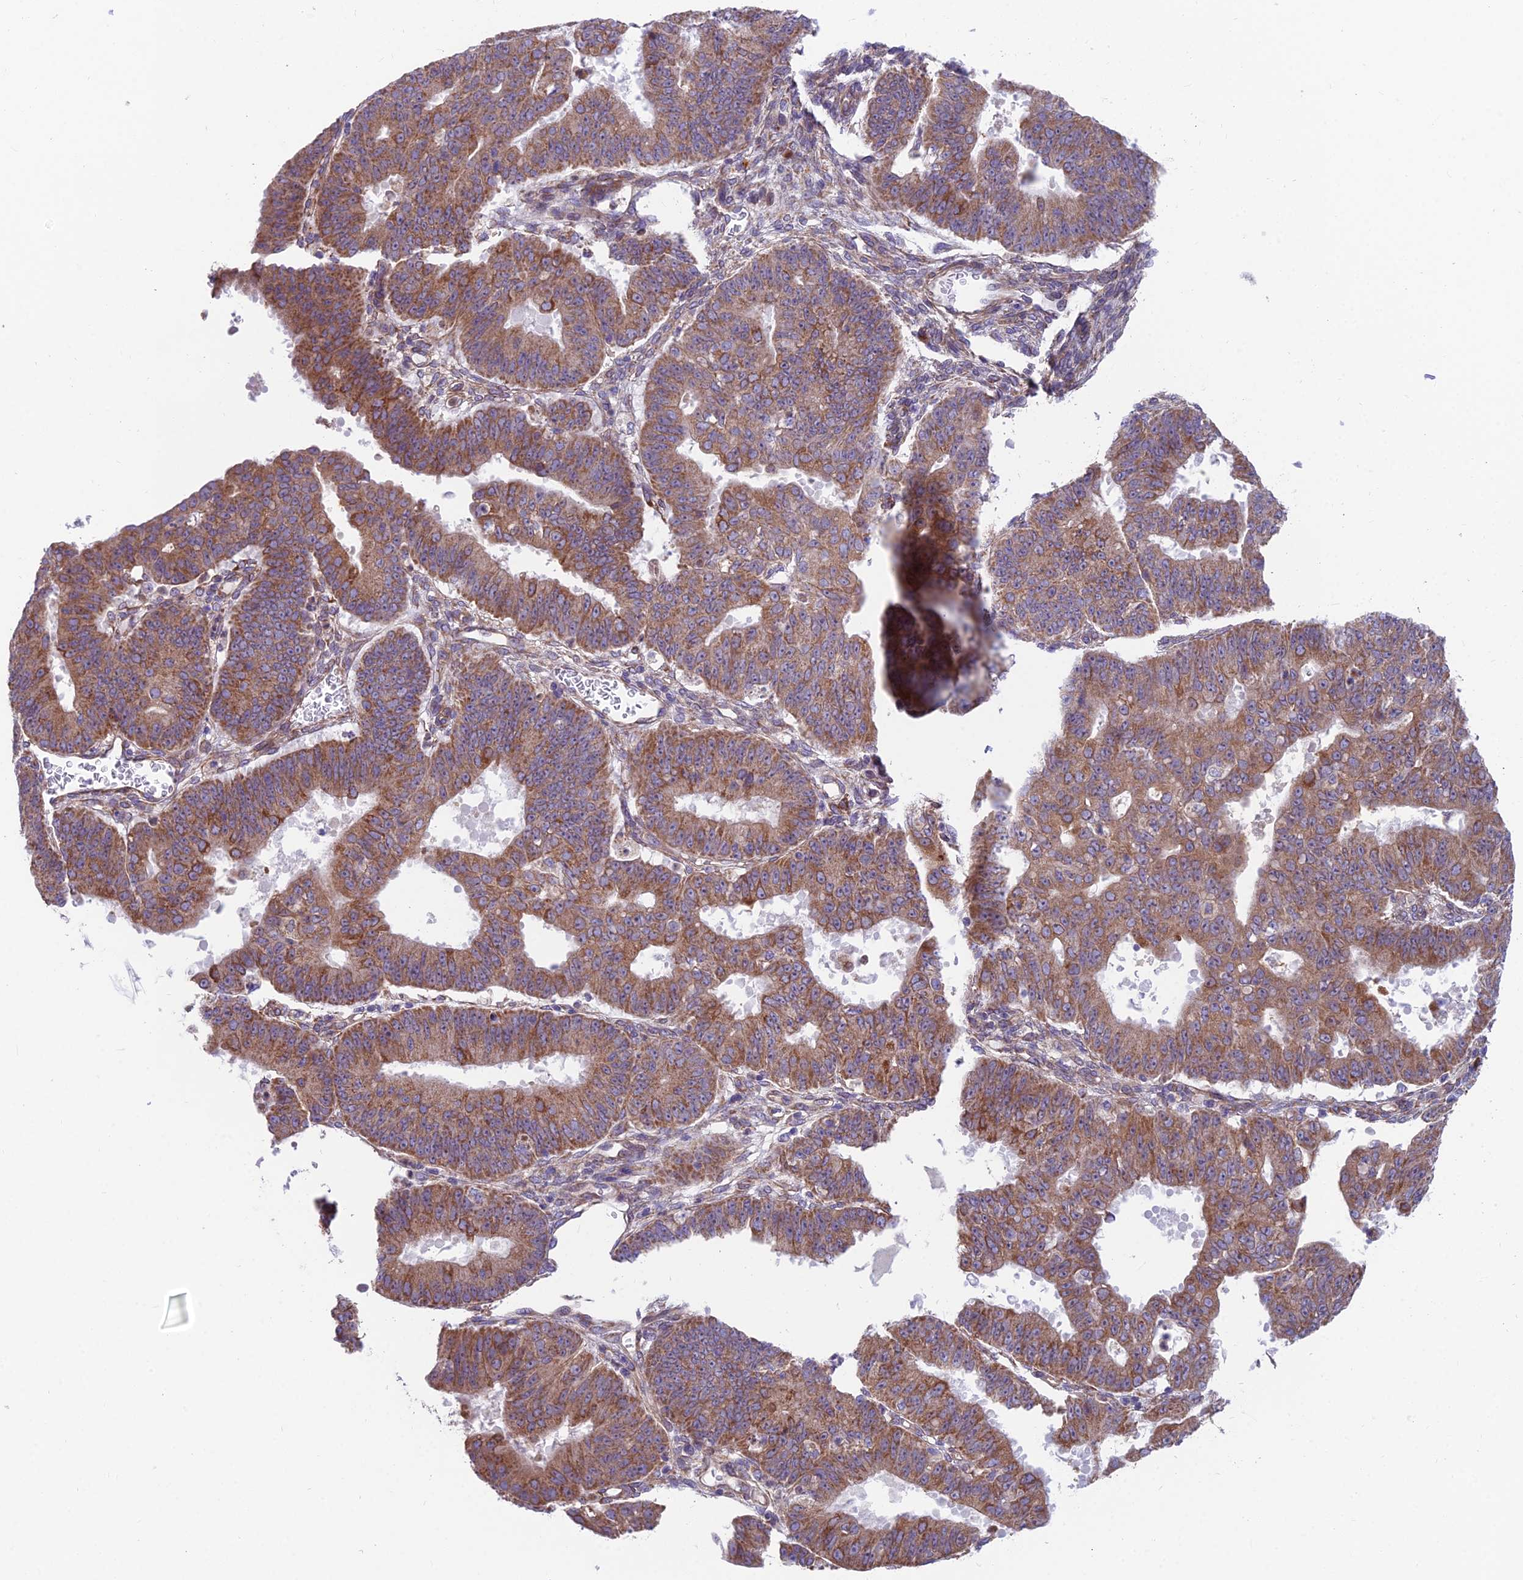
{"staining": {"intensity": "moderate", "quantity": ">75%", "location": "cytoplasmic/membranous"}, "tissue": "ovarian cancer", "cell_type": "Tumor cells", "image_type": "cancer", "snomed": [{"axis": "morphology", "description": "Carcinoma, endometroid"}, {"axis": "topography", "description": "Appendix"}, {"axis": "topography", "description": "Ovary"}], "caption": "Immunohistochemistry (IHC) (DAB) staining of human ovarian cancer (endometroid carcinoma) shows moderate cytoplasmic/membranous protein positivity in about >75% of tumor cells.", "gene": "TBC1D20", "patient": {"sex": "female", "age": 42}}